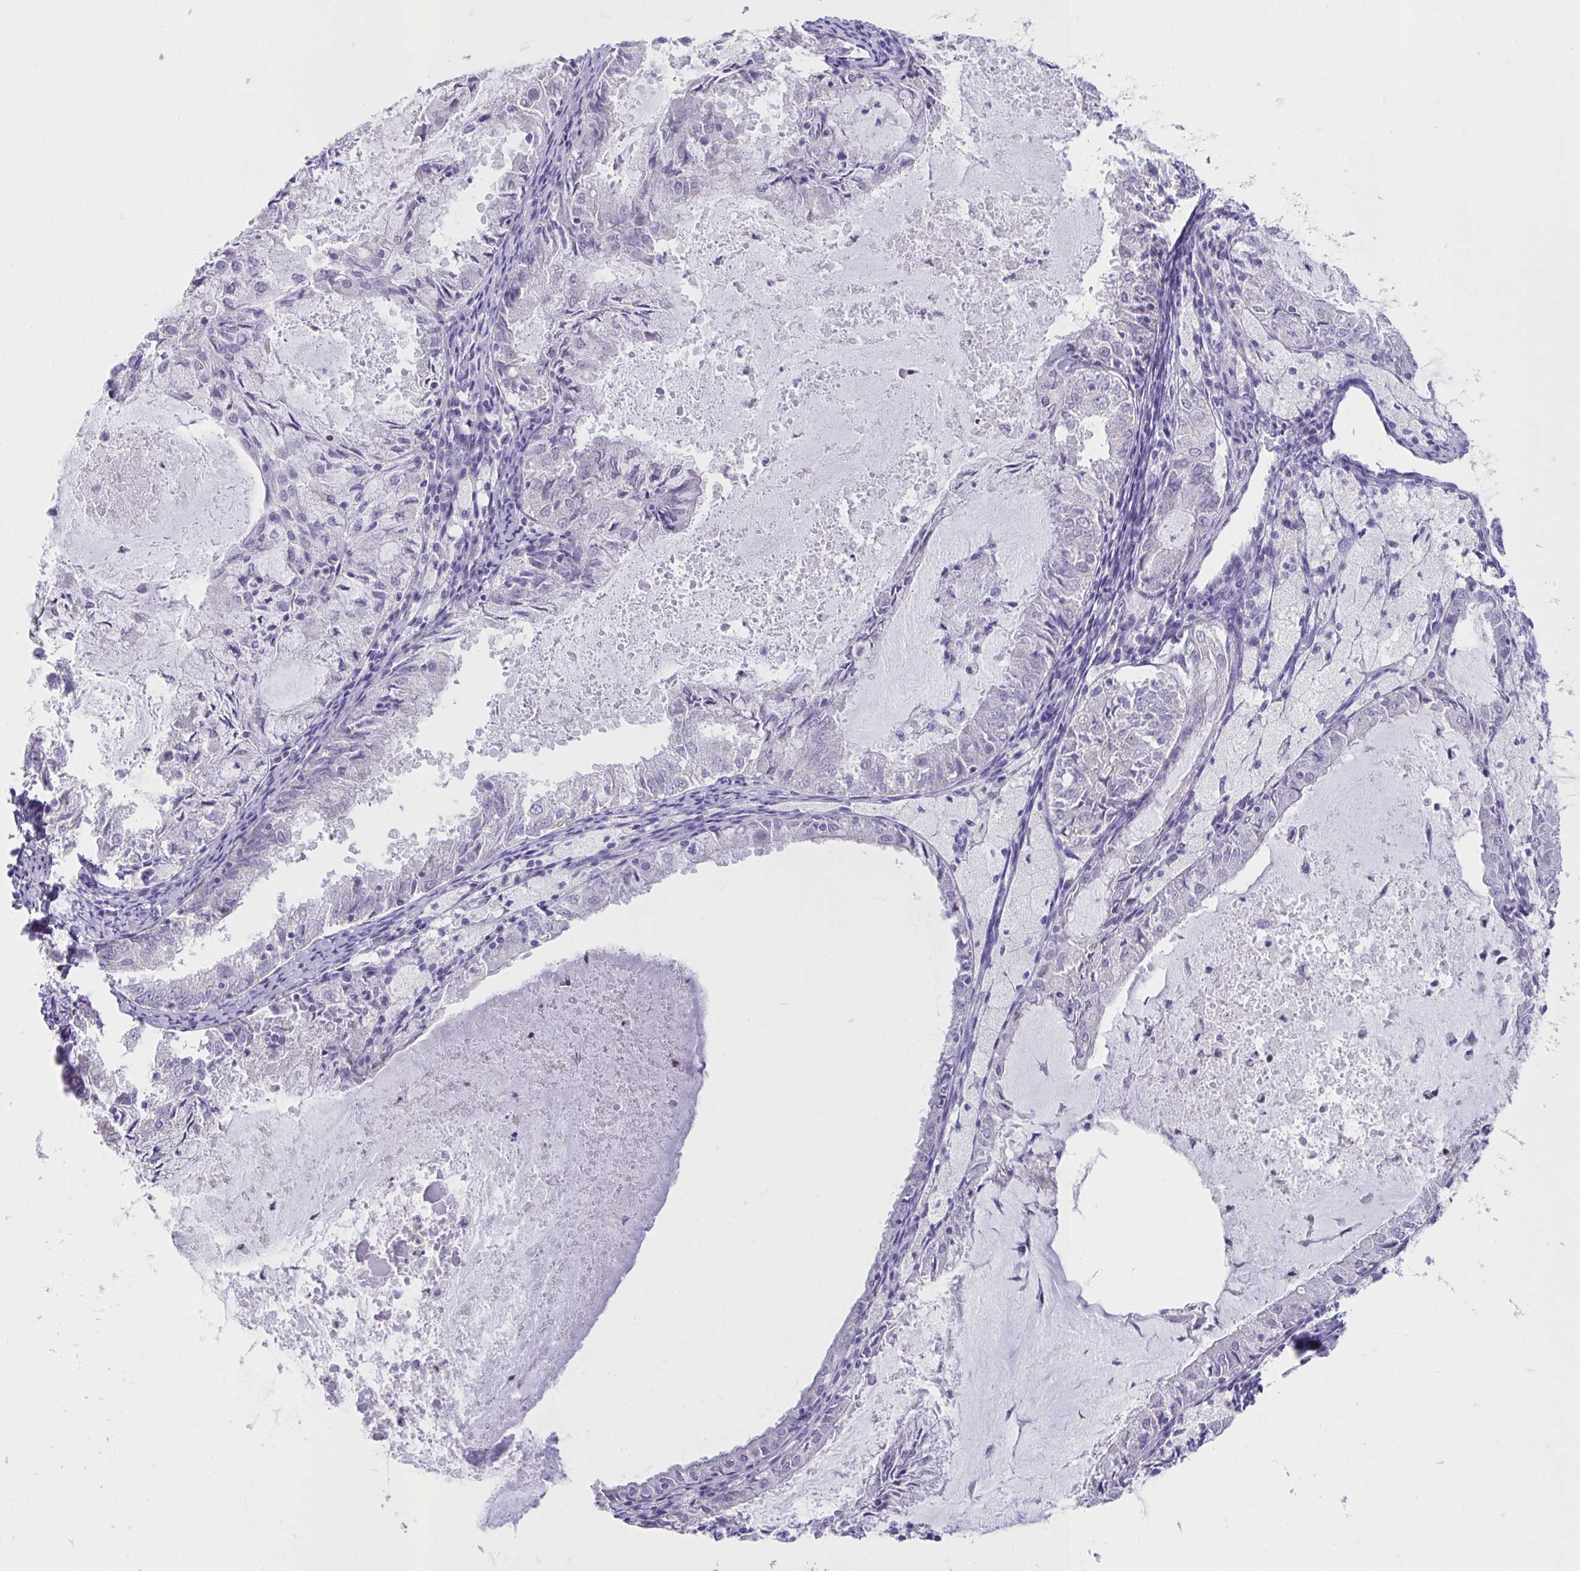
{"staining": {"intensity": "negative", "quantity": "none", "location": "none"}, "tissue": "endometrial cancer", "cell_type": "Tumor cells", "image_type": "cancer", "snomed": [{"axis": "morphology", "description": "Adenocarcinoma, NOS"}, {"axis": "topography", "description": "Endometrium"}], "caption": "There is no significant staining in tumor cells of endometrial cancer.", "gene": "CXCR1", "patient": {"sex": "female", "age": 57}}